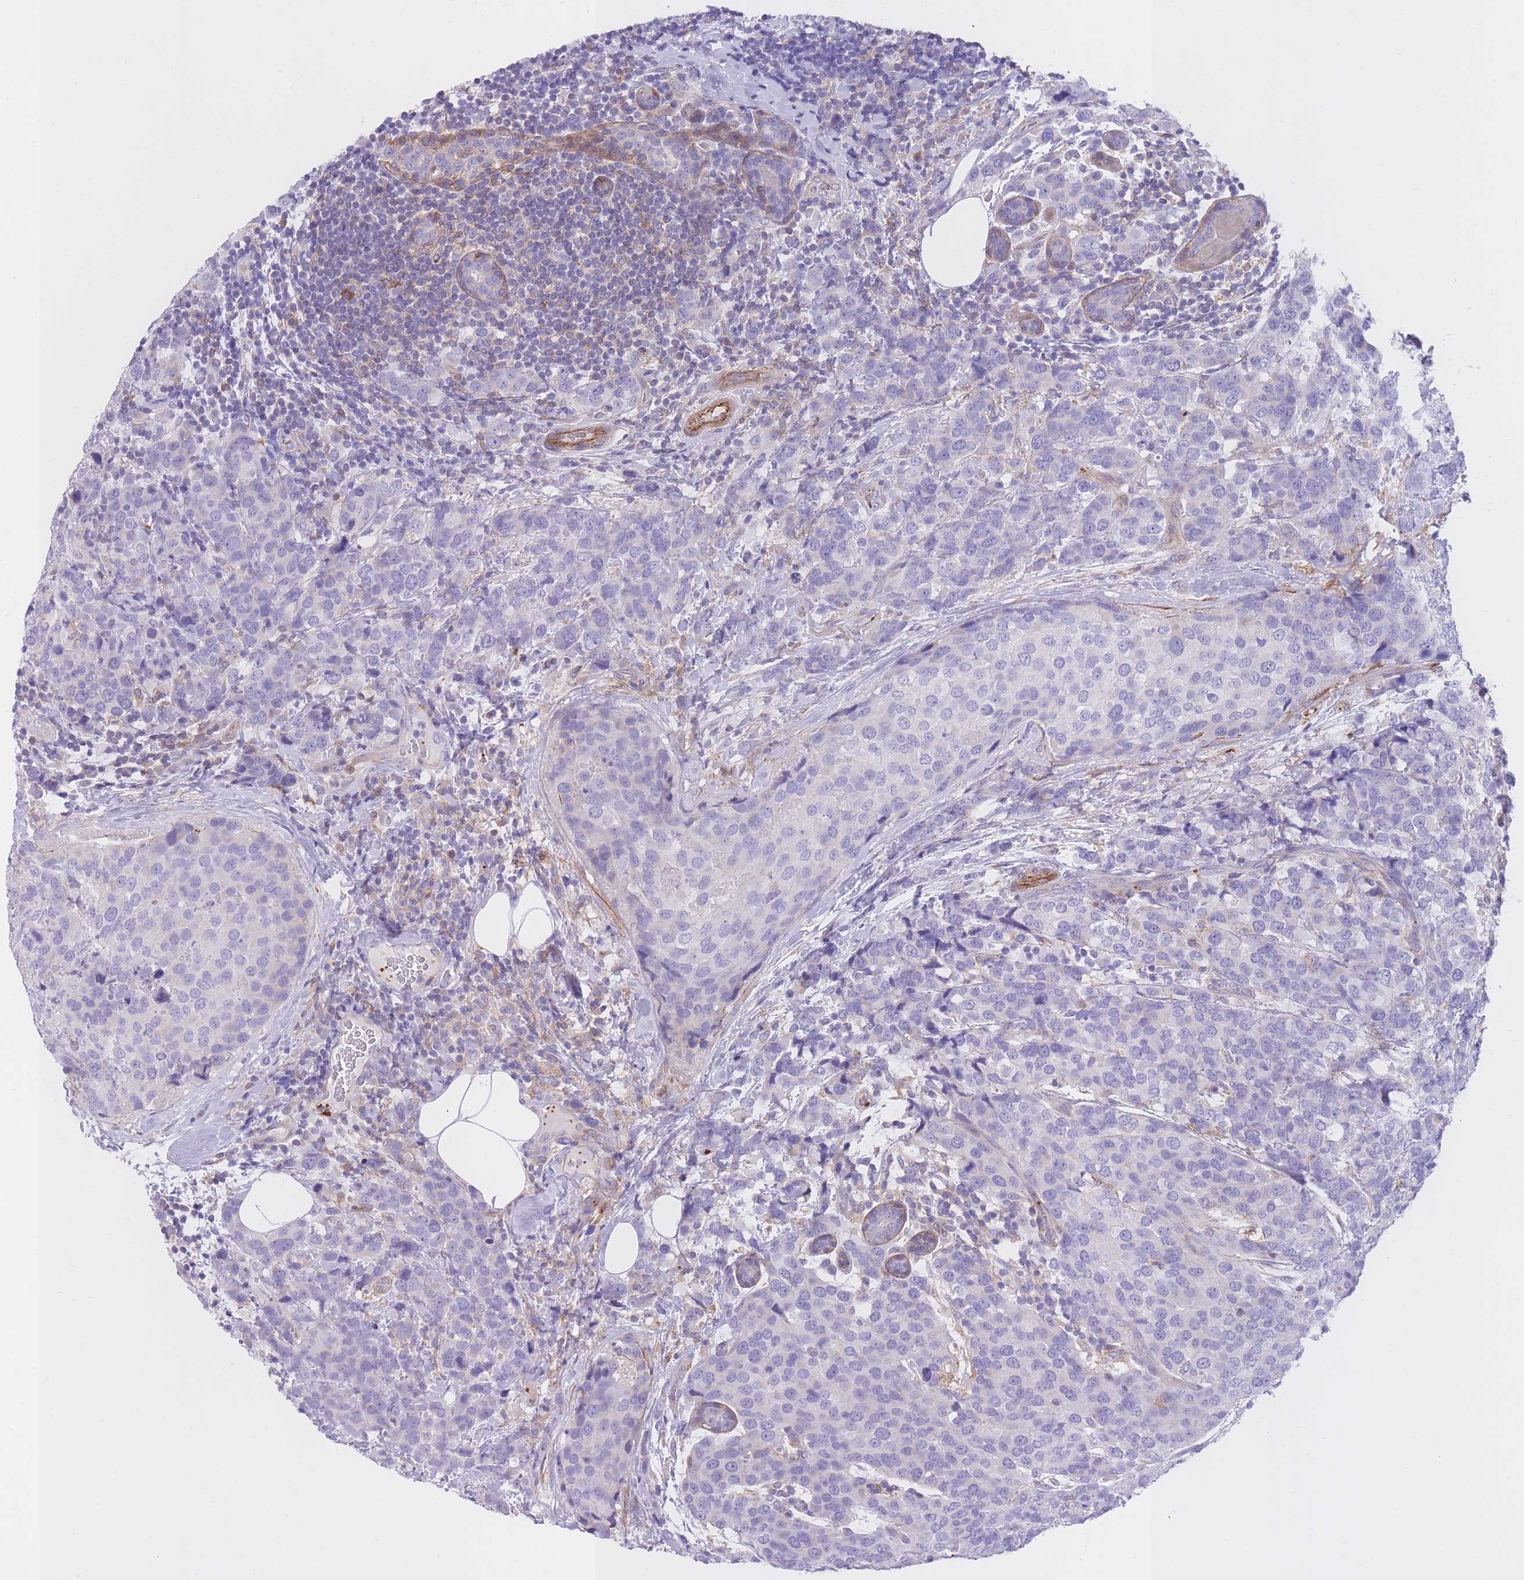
{"staining": {"intensity": "negative", "quantity": "none", "location": "none"}, "tissue": "breast cancer", "cell_type": "Tumor cells", "image_type": "cancer", "snomed": [{"axis": "morphology", "description": "Lobular carcinoma"}, {"axis": "topography", "description": "Breast"}], "caption": "Breast cancer was stained to show a protein in brown. There is no significant expression in tumor cells.", "gene": "LDB3", "patient": {"sex": "female", "age": 59}}